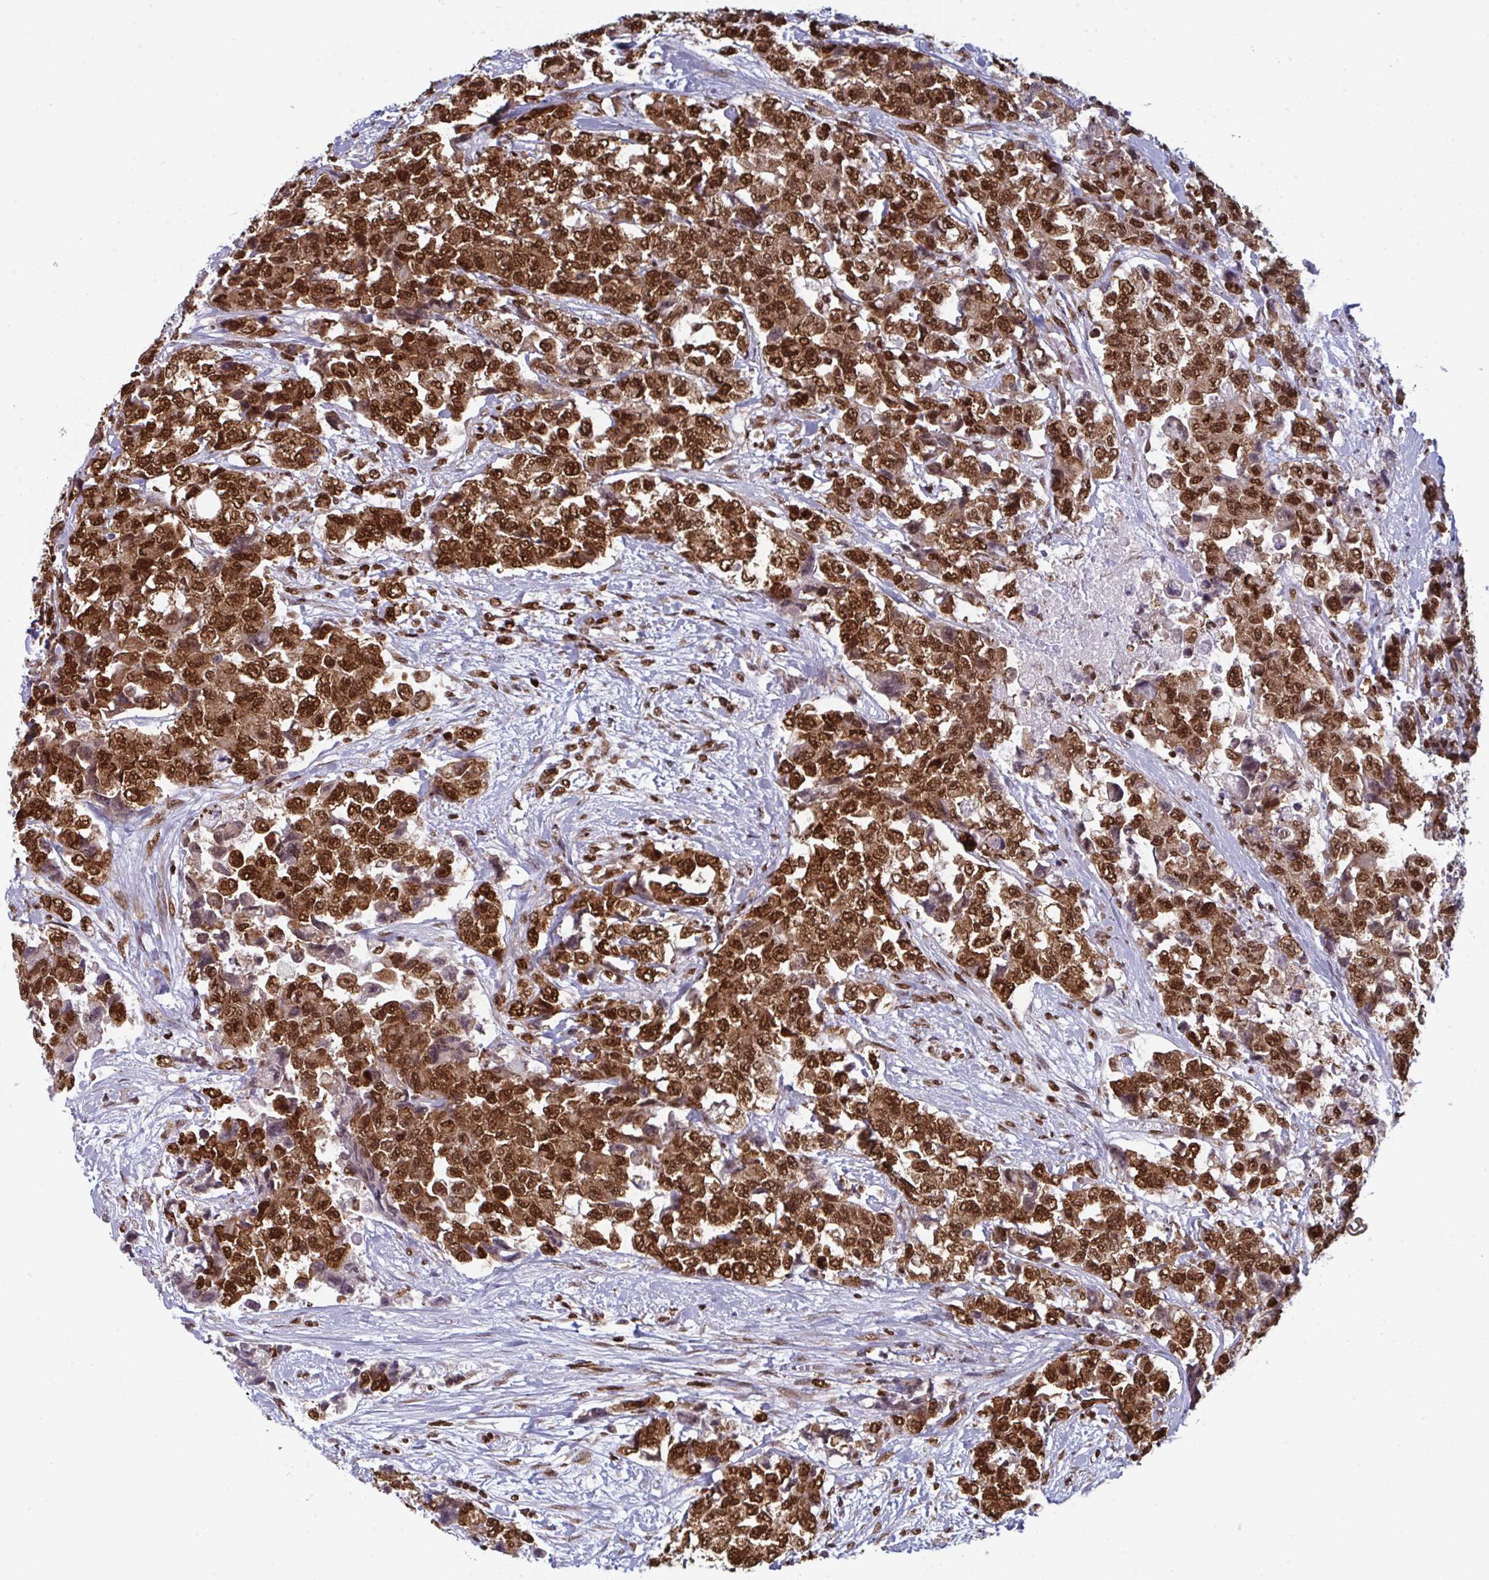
{"staining": {"intensity": "strong", "quantity": ">75%", "location": "cytoplasmic/membranous,nuclear"}, "tissue": "urothelial cancer", "cell_type": "Tumor cells", "image_type": "cancer", "snomed": [{"axis": "morphology", "description": "Urothelial carcinoma, High grade"}, {"axis": "topography", "description": "Urinary bladder"}], "caption": "This histopathology image demonstrates immunohistochemistry staining of urothelial cancer, with high strong cytoplasmic/membranous and nuclear expression in approximately >75% of tumor cells.", "gene": "GAR1", "patient": {"sex": "female", "age": 78}}